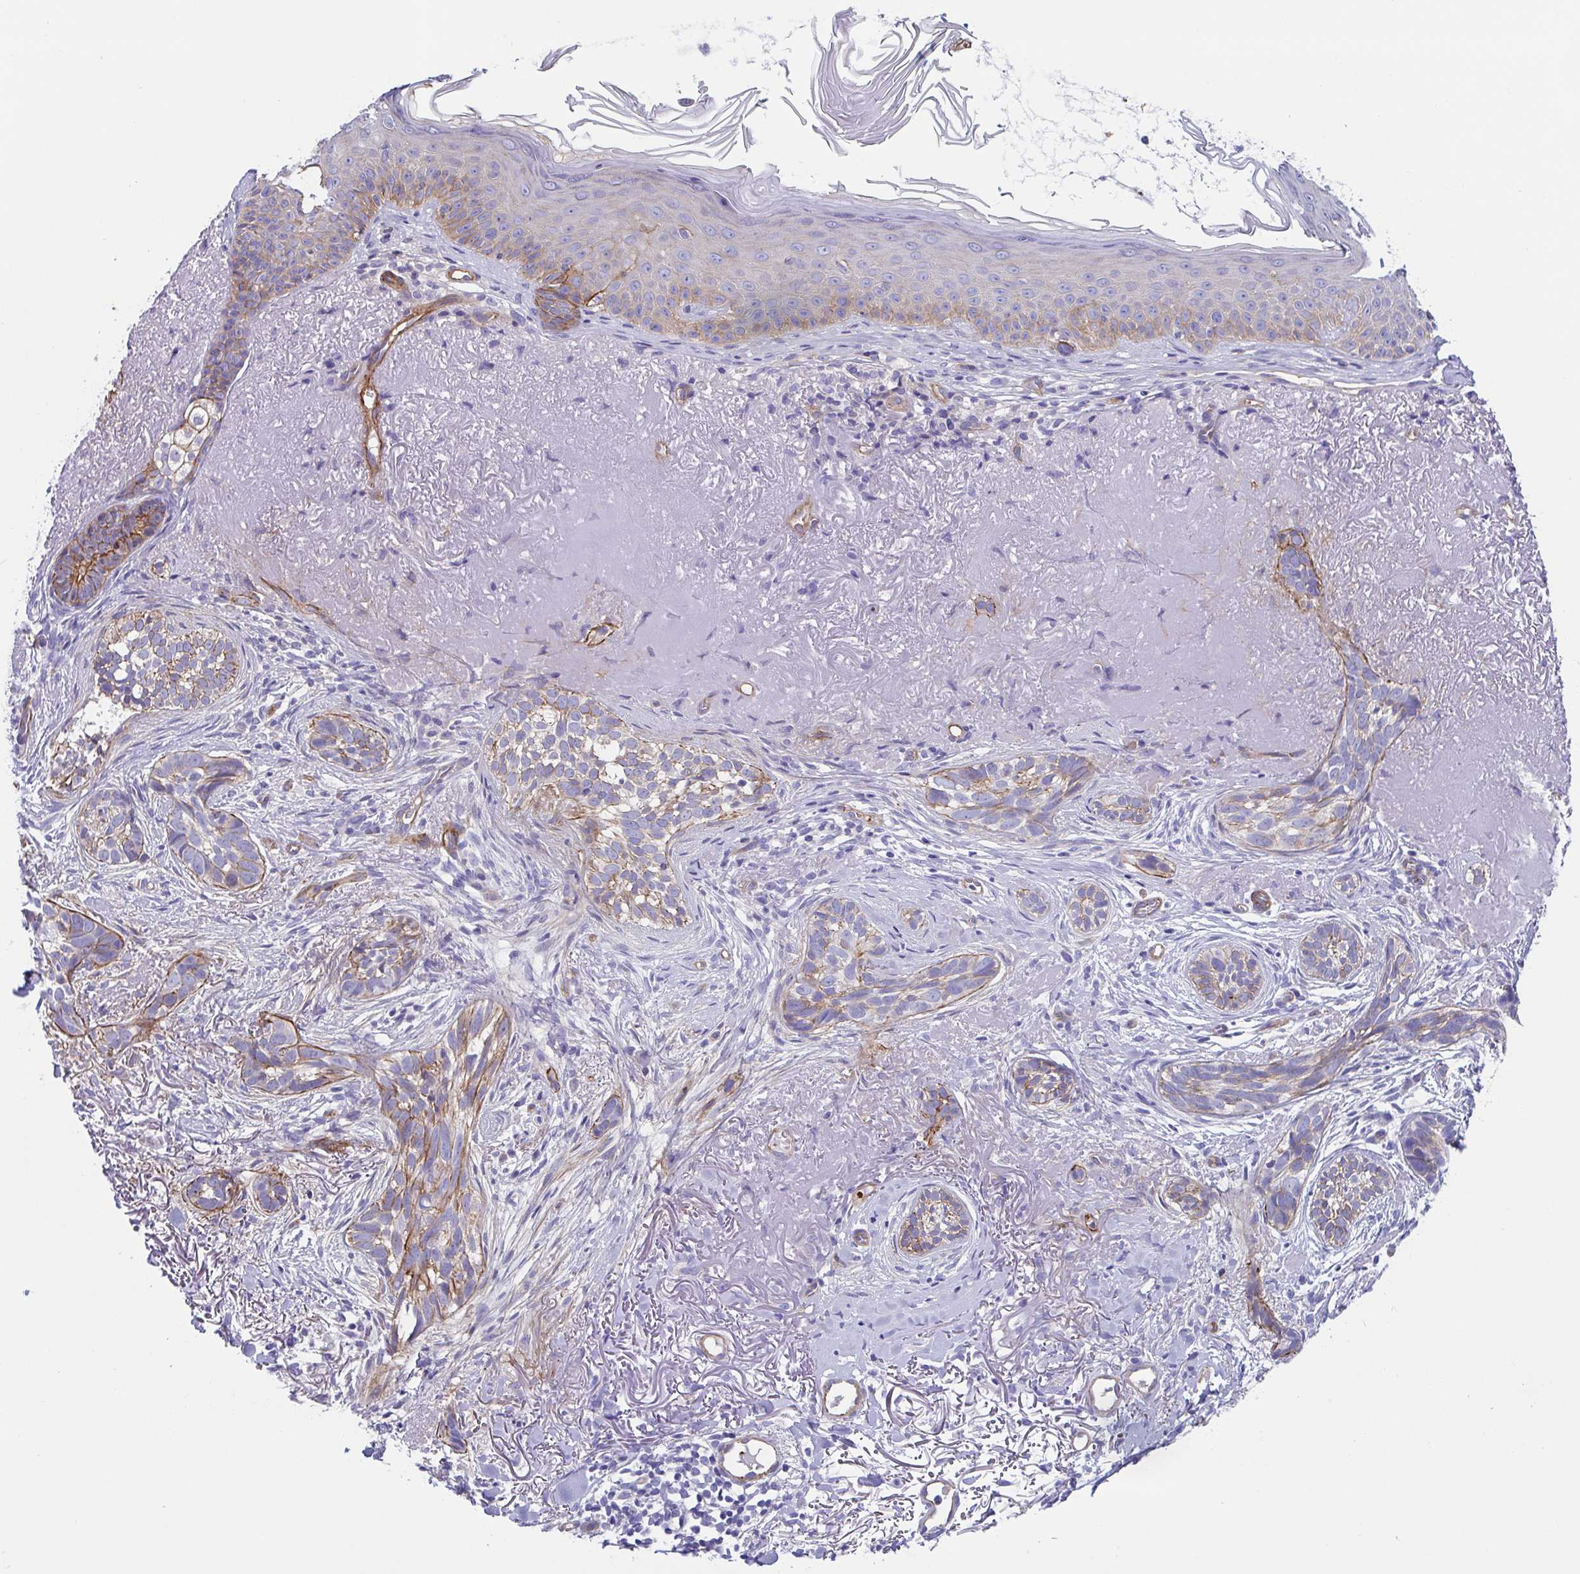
{"staining": {"intensity": "moderate", "quantity": "<25%", "location": "cytoplasmic/membranous"}, "tissue": "skin cancer", "cell_type": "Tumor cells", "image_type": "cancer", "snomed": [{"axis": "morphology", "description": "Basal cell carcinoma"}, {"axis": "morphology", "description": "BCC, high aggressive"}, {"axis": "topography", "description": "Skin"}], "caption": "High-magnification brightfield microscopy of skin cancer stained with DAB (brown) and counterstained with hematoxylin (blue). tumor cells exhibit moderate cytoplasmic/membranous expression is present in about<25% of cells.", "gene": "TRAM2", "patient": {"sex": "female", "age": 86}}